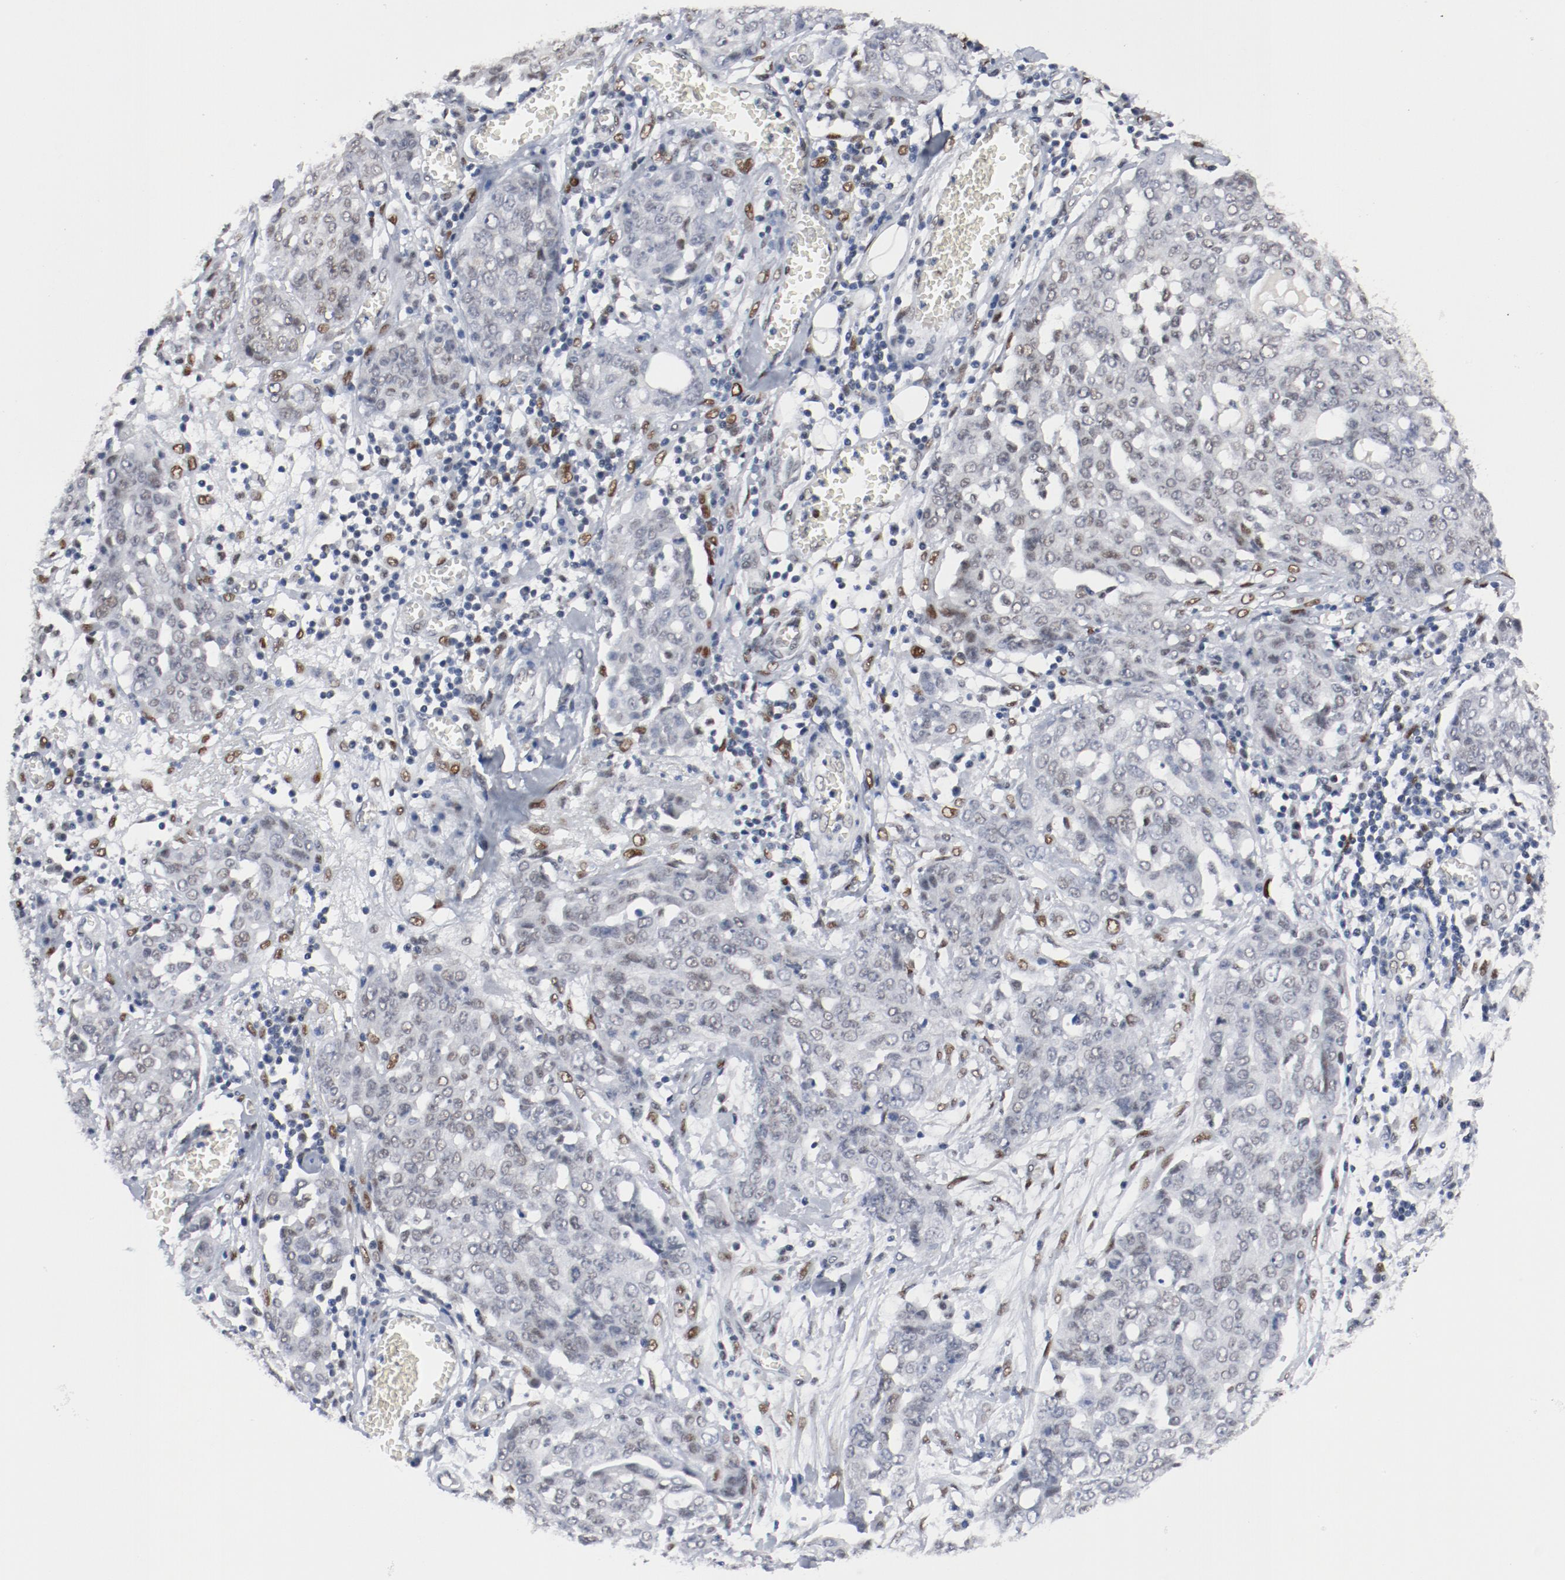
{"staining": {"intensity": "weak", "quantity": "25%-75%", "location": "nuclear"}, "tissue": "ovarian cancer", "cell_type": "Tumor cells", "image_type": "cancer", "snomed": [{"axis": "morphology", "description": "Cystadenocarcinoma, serous, NOS"}, {"axis": "topography", "description": "Soft tissue"}, {"axis": "topography", "description": "Ovary"}], "caption": "This histopathology image displays immunohistochemistry staining of human serous cystadenocarcinoma (ovarian), with low weak nuclear staining in approximately 25%-75% of tumor cells.", "gene": "ARNT", "patient": {"sex": "female", "age": 57}}